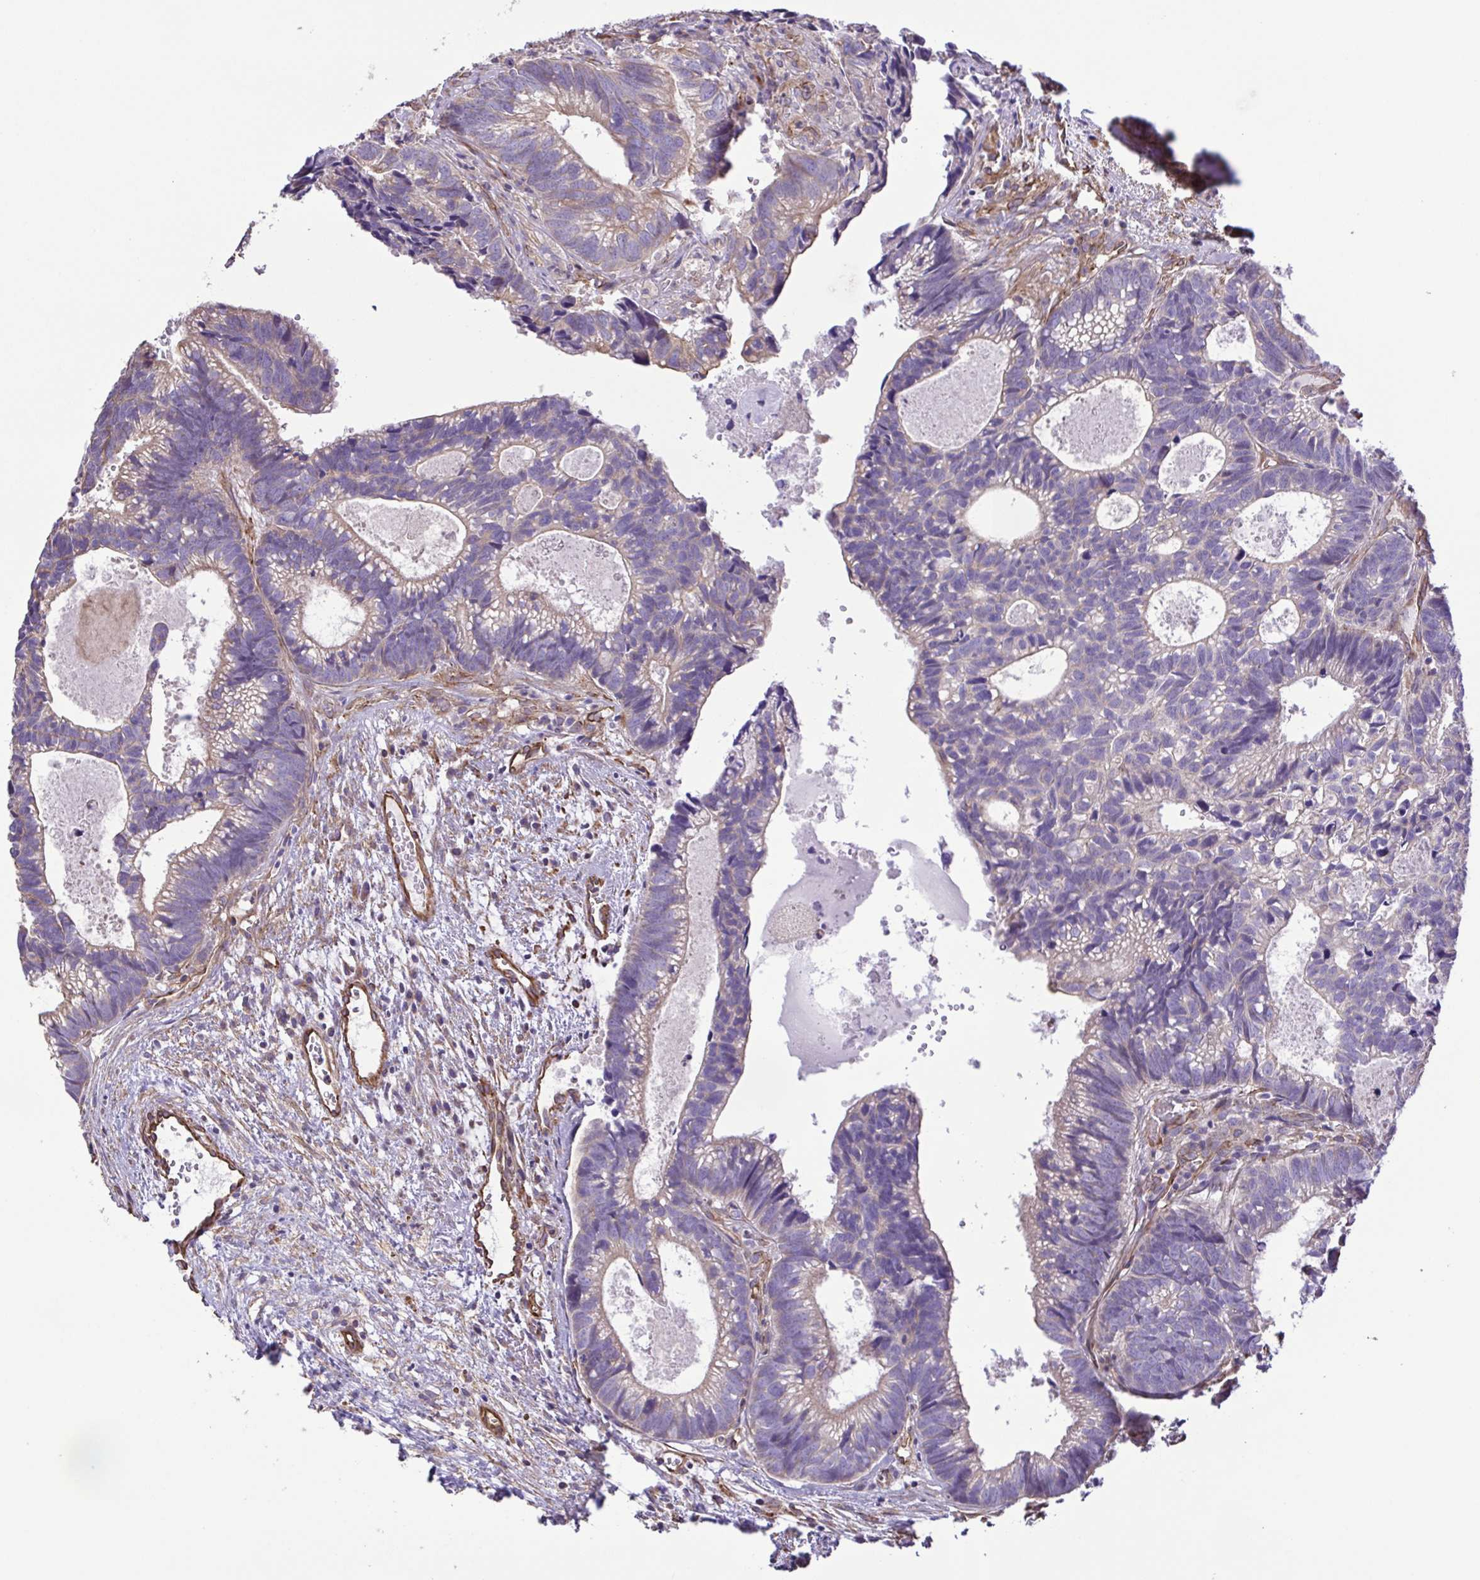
{"staining": {"intensity": "weak", "quantity": "25%-75%", "location": "cytoplasmic/membranous"}, "tissue": "head and neck cancer", "cell_type": "Tumor cells", "image_type": "cancer", "snomed": [{"axis": "morphology", "description": "Adenocarcinoma, NOS"}, {"axis": "topography", "description": "Head-Neck"}], "caption": "High-power microscopy captured an IHC micrograph of head and neck cancer, revealing weak cytoplasmic/membranous positivity in approximately 25%-75% of tumor cells. (brown staining indicates protein expression, while blue staining denotes nuclei).", "gene": "FLT1", "patient": {"sex": "male", "age": 62}}